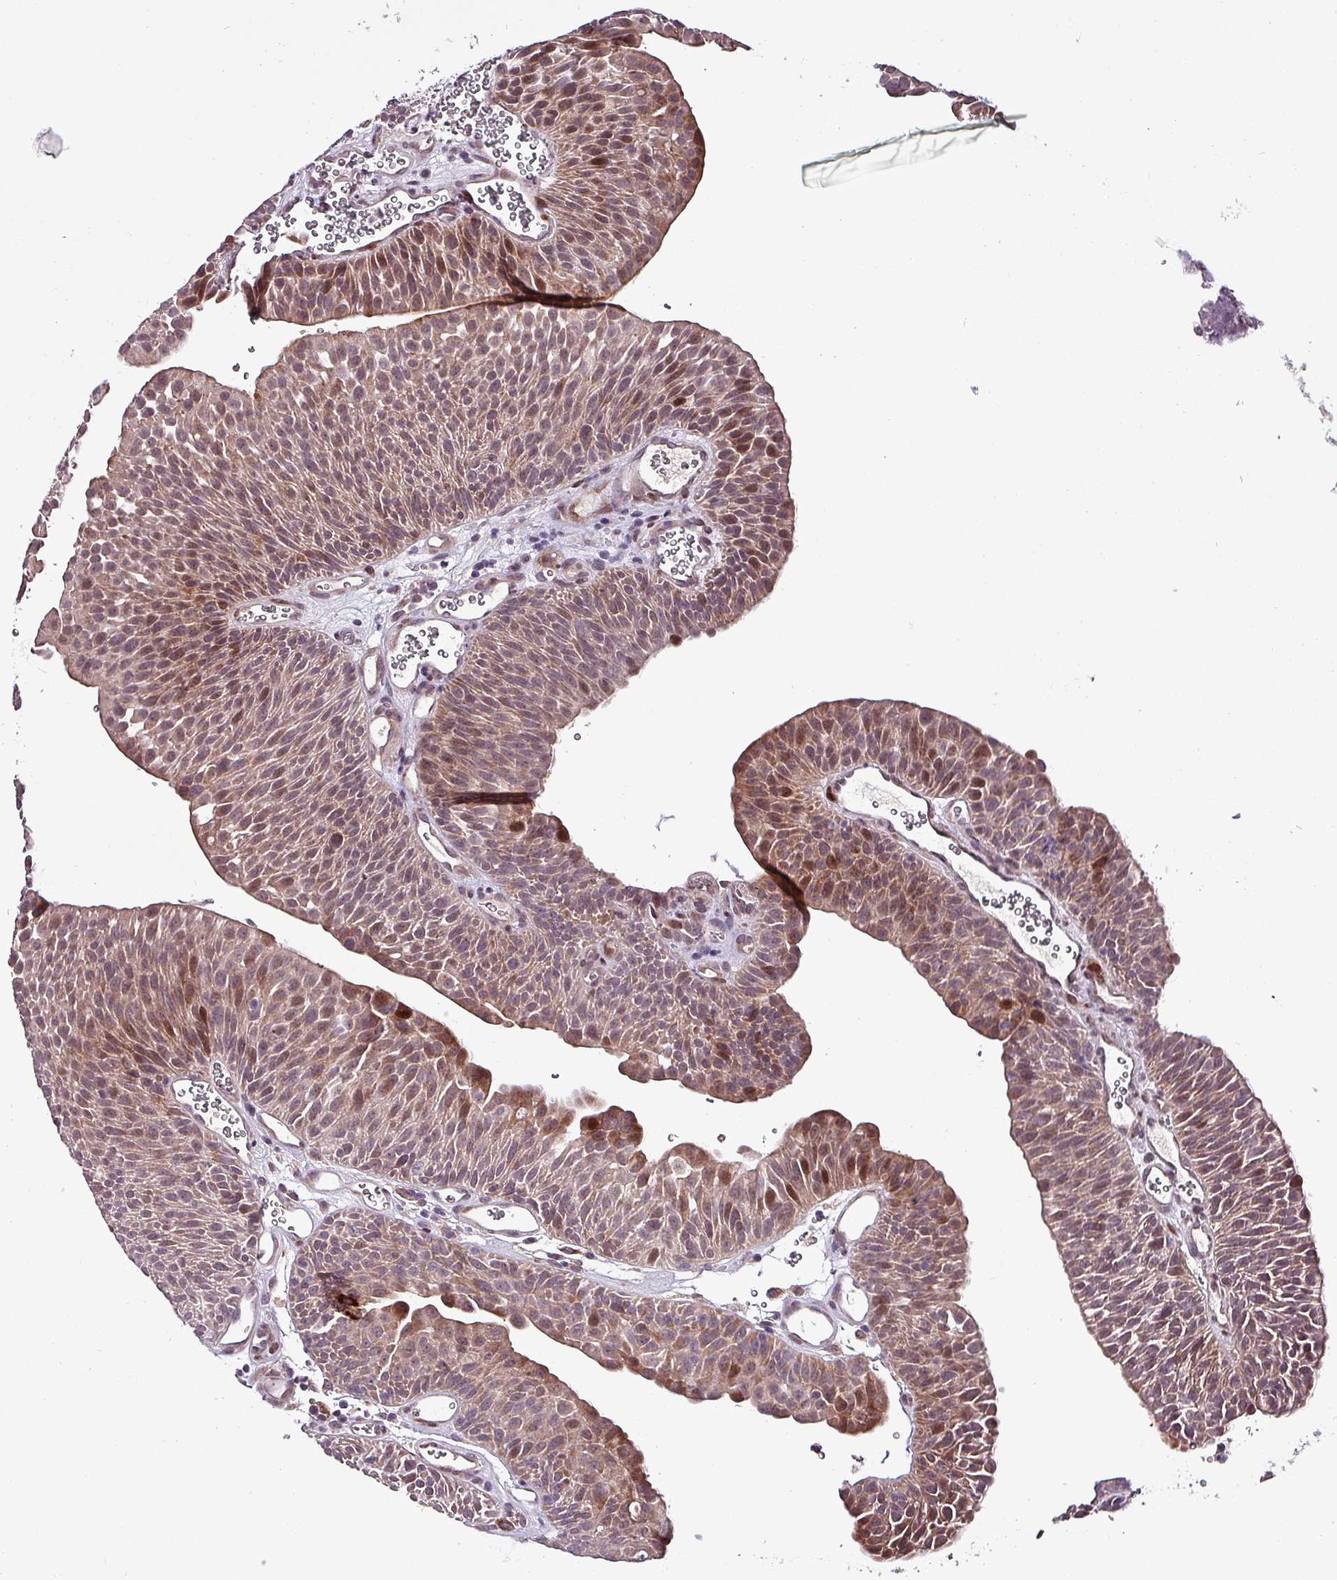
{"staining": {"intensity": "moderate", "quantity": "<25%", "location": "cytoplasmic/membranous,nuclear"}, "tissue": "urothelial cancer", "cell_type": "Tumor cells", "image_type": "cancer", "snomed": [{"axis": "morphology", "description": "Urothelial carcinoma, NOS"}, {"axis": "topography", "description": "Urinary bladder"}], "caption": "Immunohistochemistry (DAB (3,3'-diaminobenzidine)) staining of transitional cell carcinoma exhibits moderate cytoplasmic/membranous and nuclear protein positivity in about <25% of tumor cells. (DAB (3,3'-diaminobenzidine) IHC, brown staining for protein, blue staining for nuclei).", "gene": "GRAPL", "patient": {"sex": "male", "age": 67}}